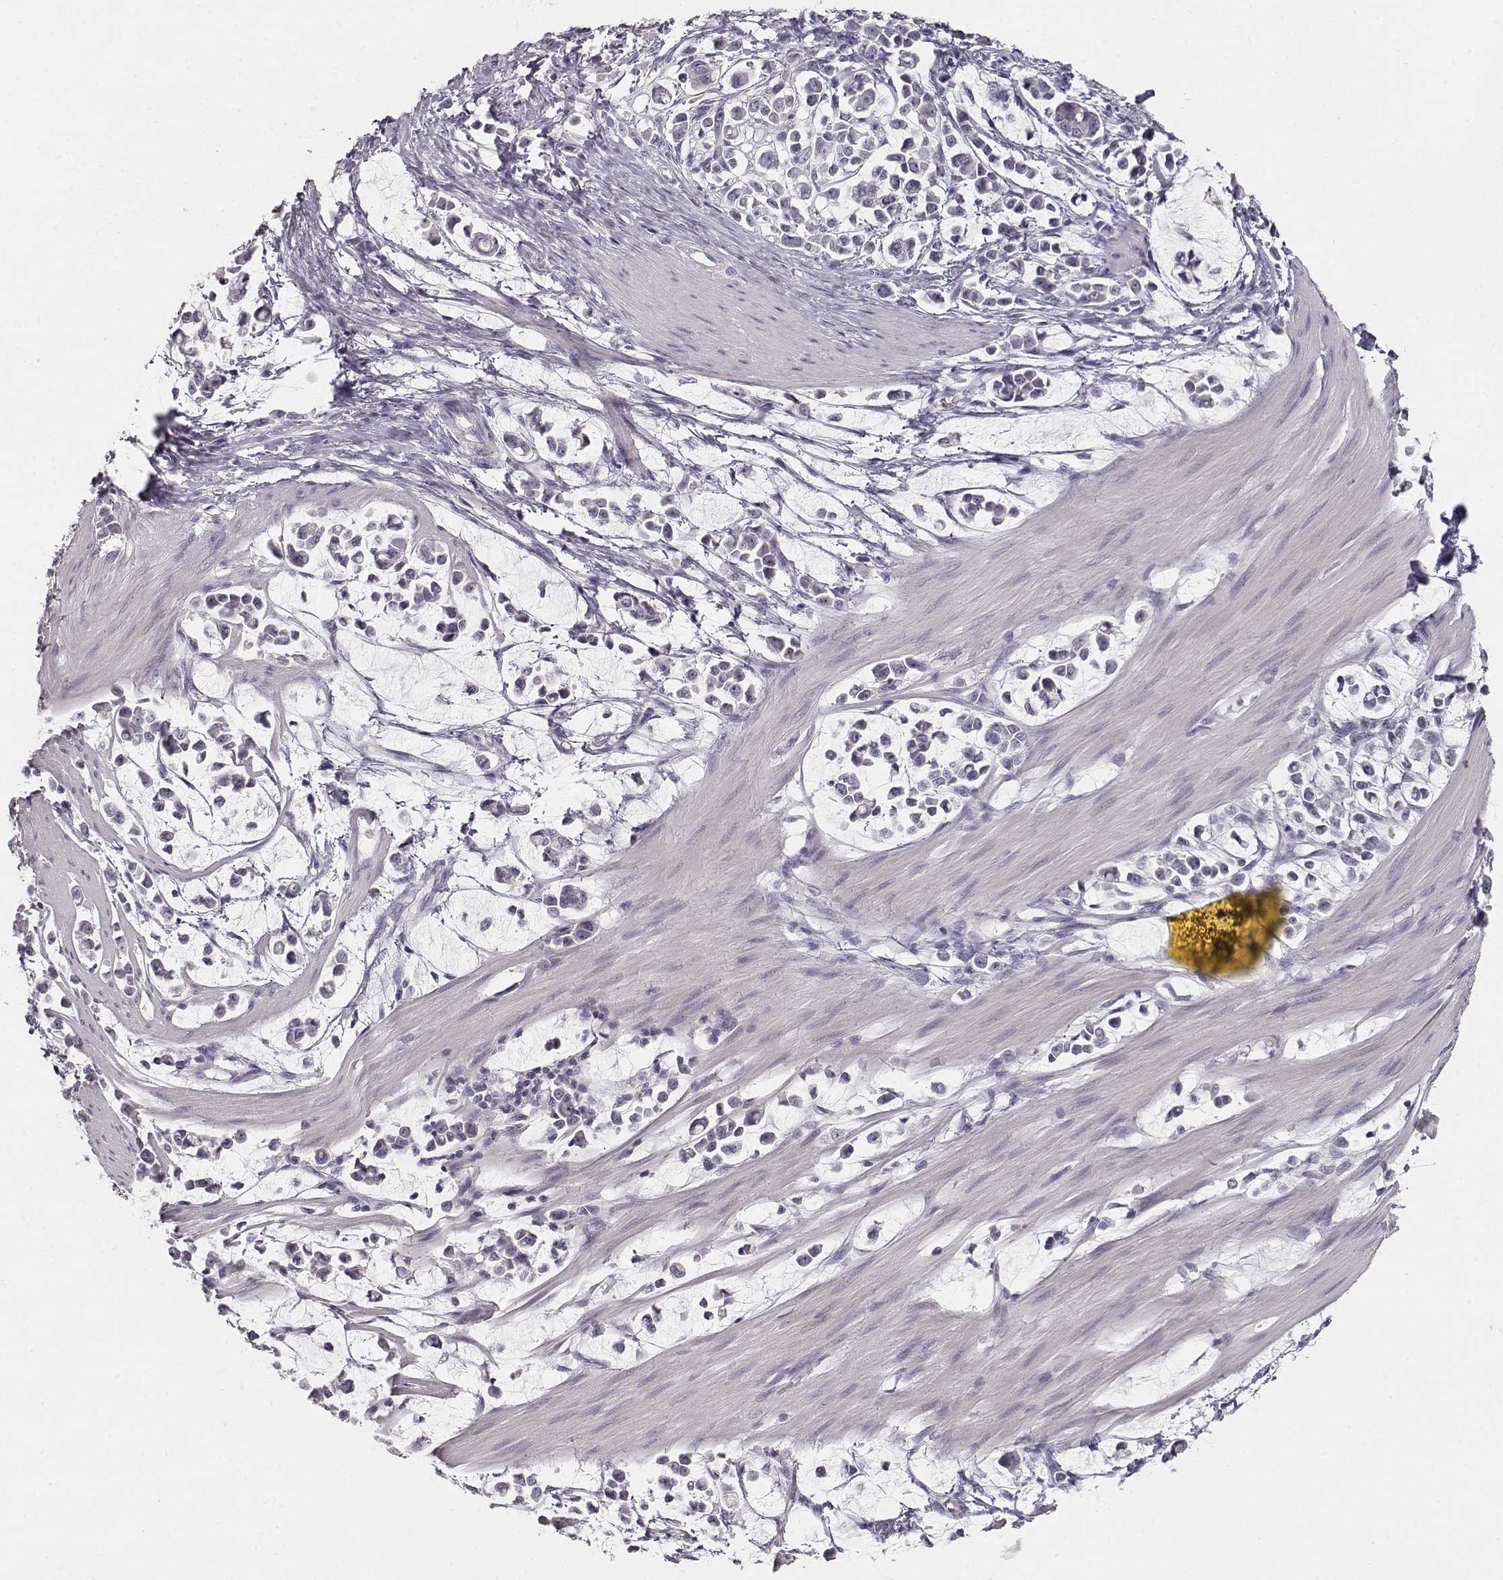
{"staining": {"intensity": "negative", "quantity": "none", "location": "none"}, "tissue": "stomach cancer", "cell_type": "Tumor cells", "image_type": "cancer", "snomed": [{"axis": "morphology", "description": "Adenocarcinoma, NOS"}, {"axis": "topography", "description": "Stomach"}], "caption": "This is a micrograph of IHC staining of stomach cancer (adenocarcinoma), which shows no positivity in tumor cells. (DAB (3,3'-diaminobenzidine) IHC visualized using brightfield microscopy, high magnification).", "gene": "TPH2", "patient": {"sex": "male", "age": 82}}